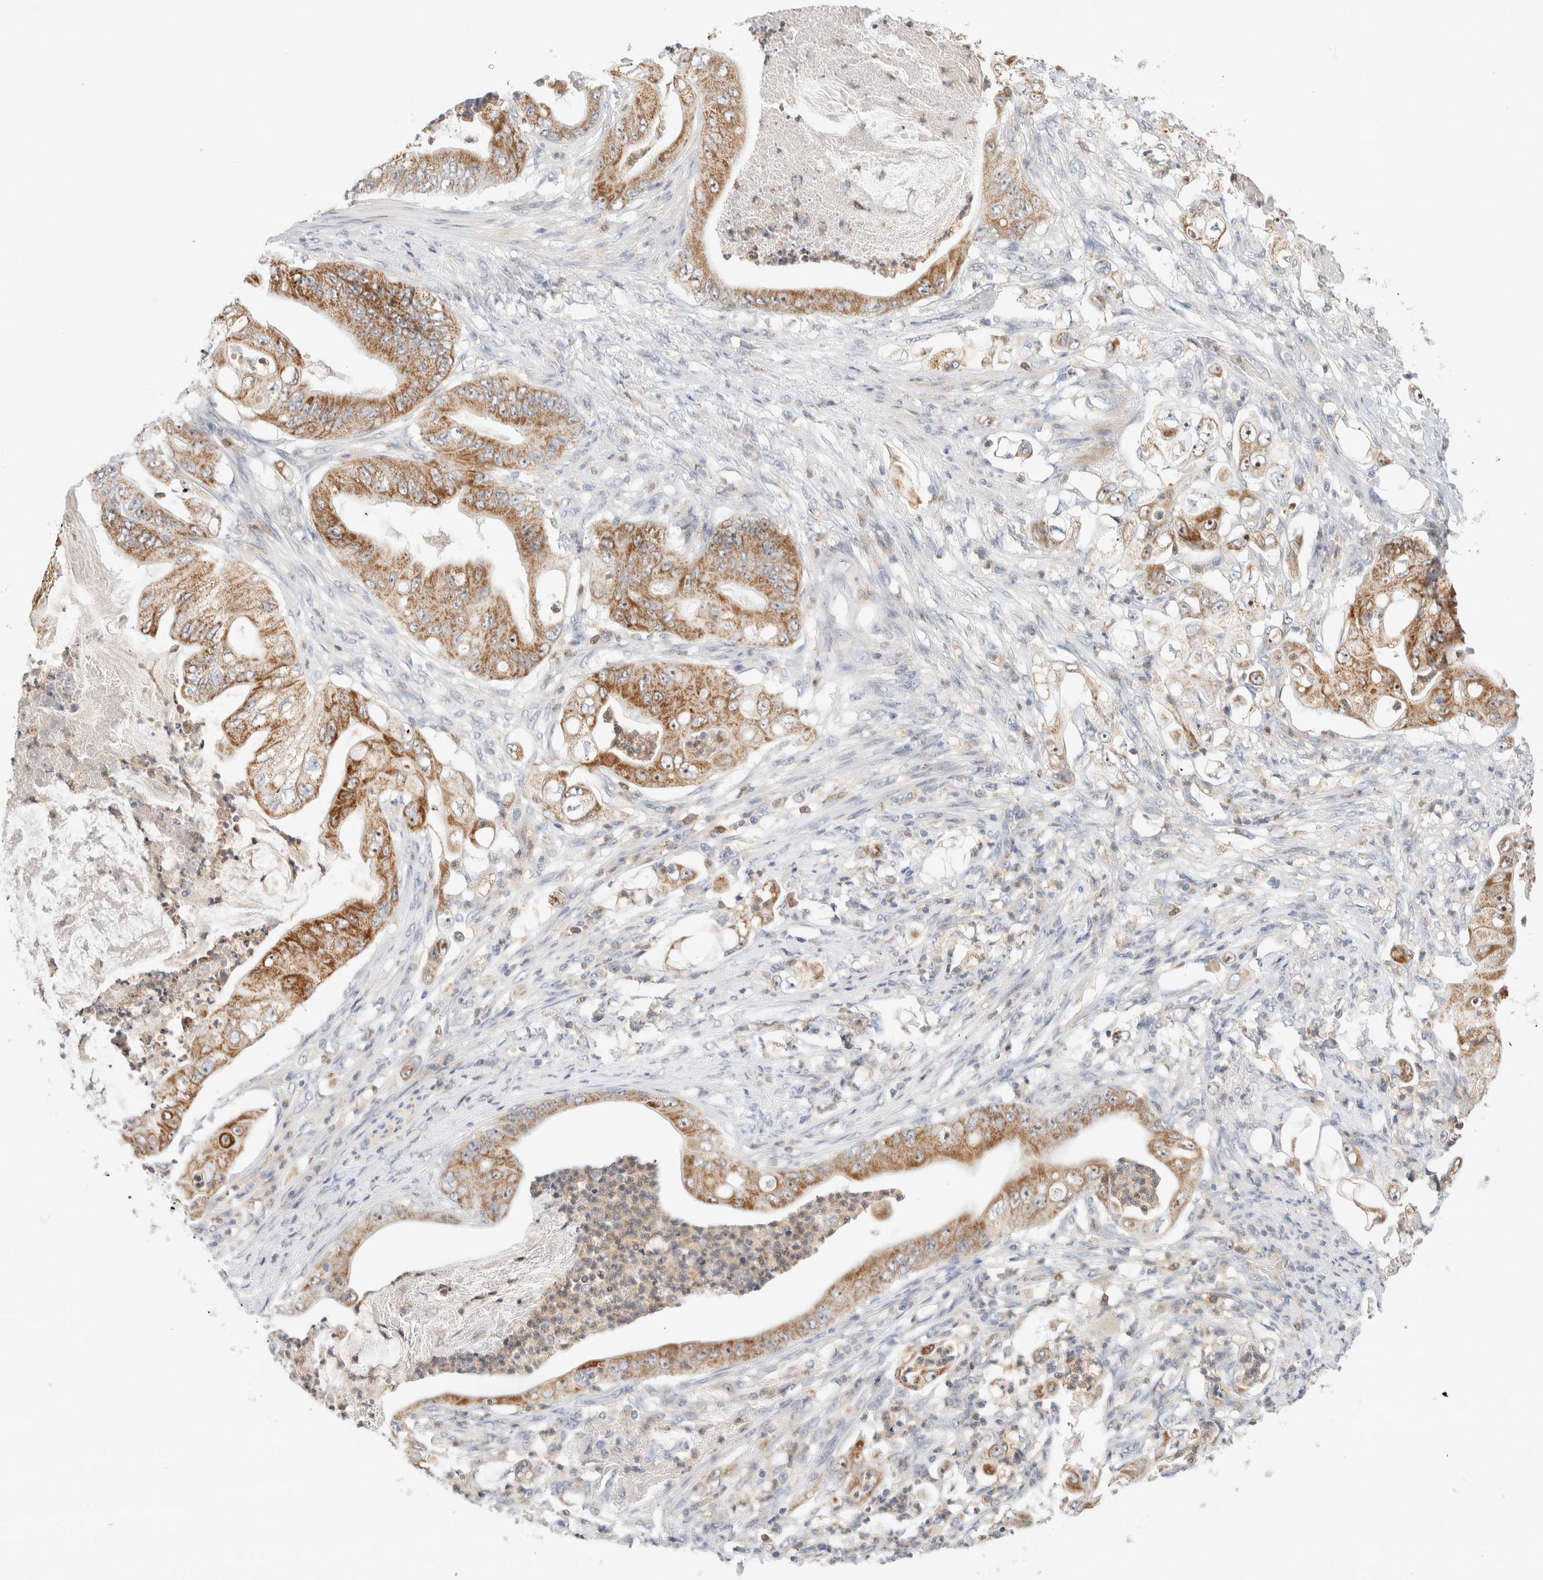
{"staining": {"intensity": "moderate", "quantity": ">75%", "location": "cytoplasmic/membranous"}, "tissue": "stomach cancer", "cell_type": "Tumor cells", "image_type": "cancer", "snomed": [{"axis": "morphology", "description": "Adenocarcinoma, NOS"}, {"axis": "topography", "description": "Stomach"}], "caption": "Brown immunohistochemical staining in stomach cancer (adenocarcinoma) shows moderate cytoplasmic/membranous staining in about >75% of tumor cells. The staining is performed using DAB brown chromogen to label protein expression. The nuclei are counter-stained blue using hematoxylin.", "gene": "HDHD3", "patient": {"sex": "female", "age": 73}}